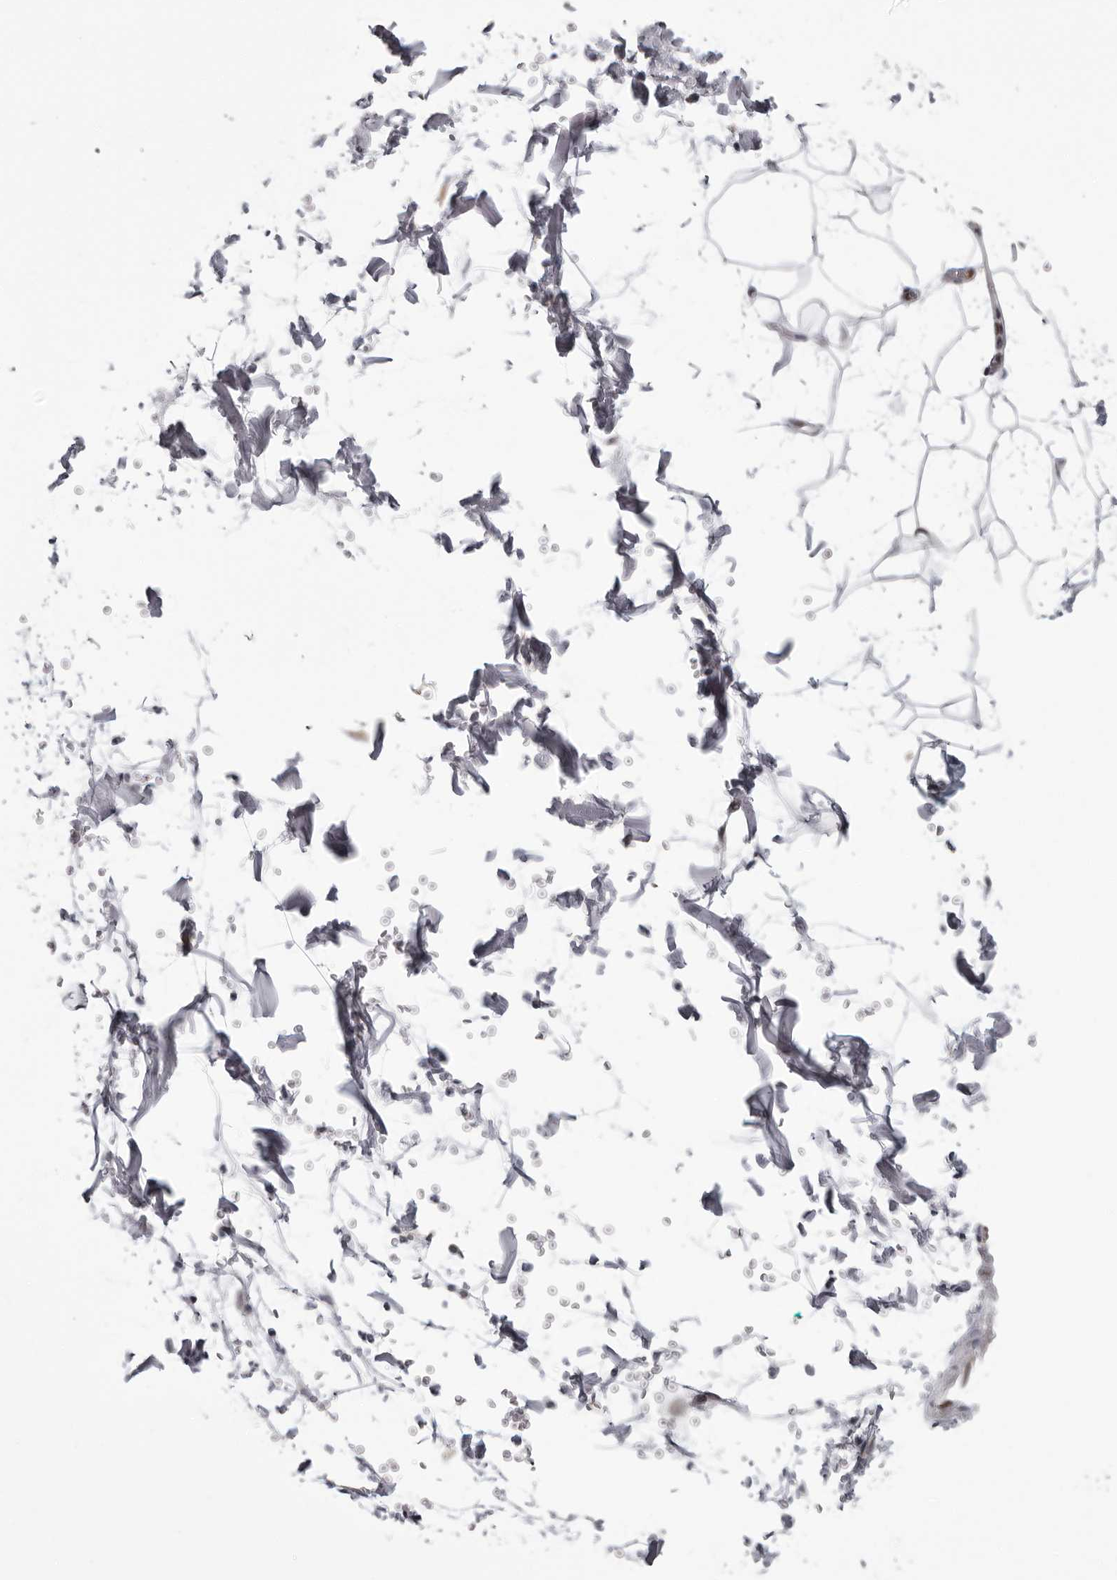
{"staining": {"intensity": "negative", "quantity": "none", "location": "none"}, "tissue": "adipose tissue", "cell_type": "Adipocytes", "image_type": "normal", "snomed": [{"axis": "morphology", "description": "Normal tissue, NOS"}, {"axis": "topography", "description": "Soft tissue"}], "caption": "Human adipose tissue stained for a protein using immunohistochemistry (IHC) displays no staining in adipocytes.", "gene": "MAPK12", "patient": {"sex": "male", "age": 72}}